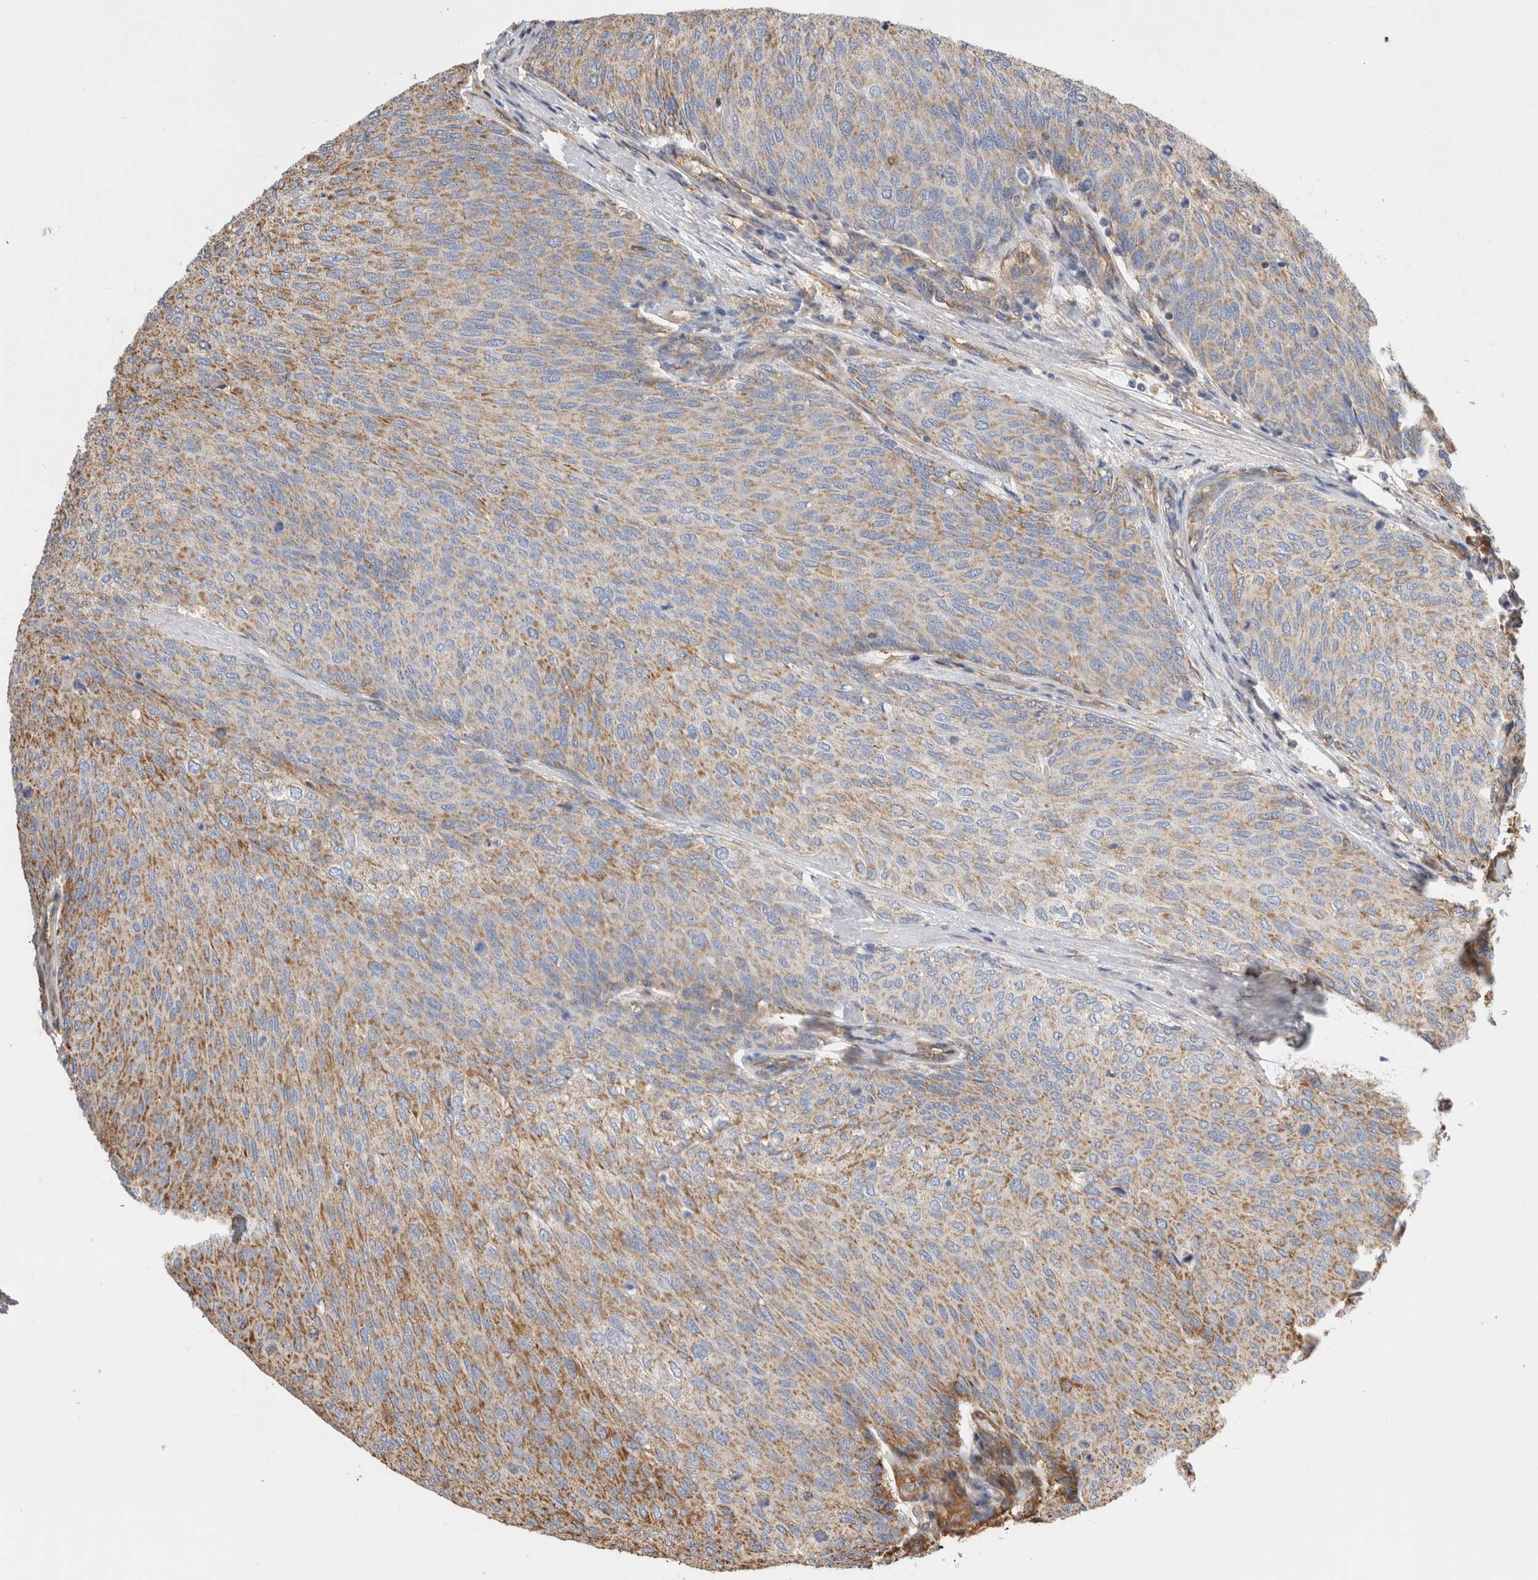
{"staining": {"intensity": "weak", "quantity": ">75%", "location": "cytoplasmic/membranous"}, "tissue": "urothelial cancer", "cell_type": "Tumor cells", "image_type": "cancer", "snomed": [{"axis": "morphology", "description": "Urothelial carcinoma, Low grade"}, {"axis": "topography", "description": "Urinary bladder"}], "caption": "Immunohistochemical staining of human urothelial cancer shows low levels of weak cytoplasmic/membranous protein expression in about >75% of tumor cells.", "gene": "ZNF397", "patient": {"sex": "female", "age": 79}}